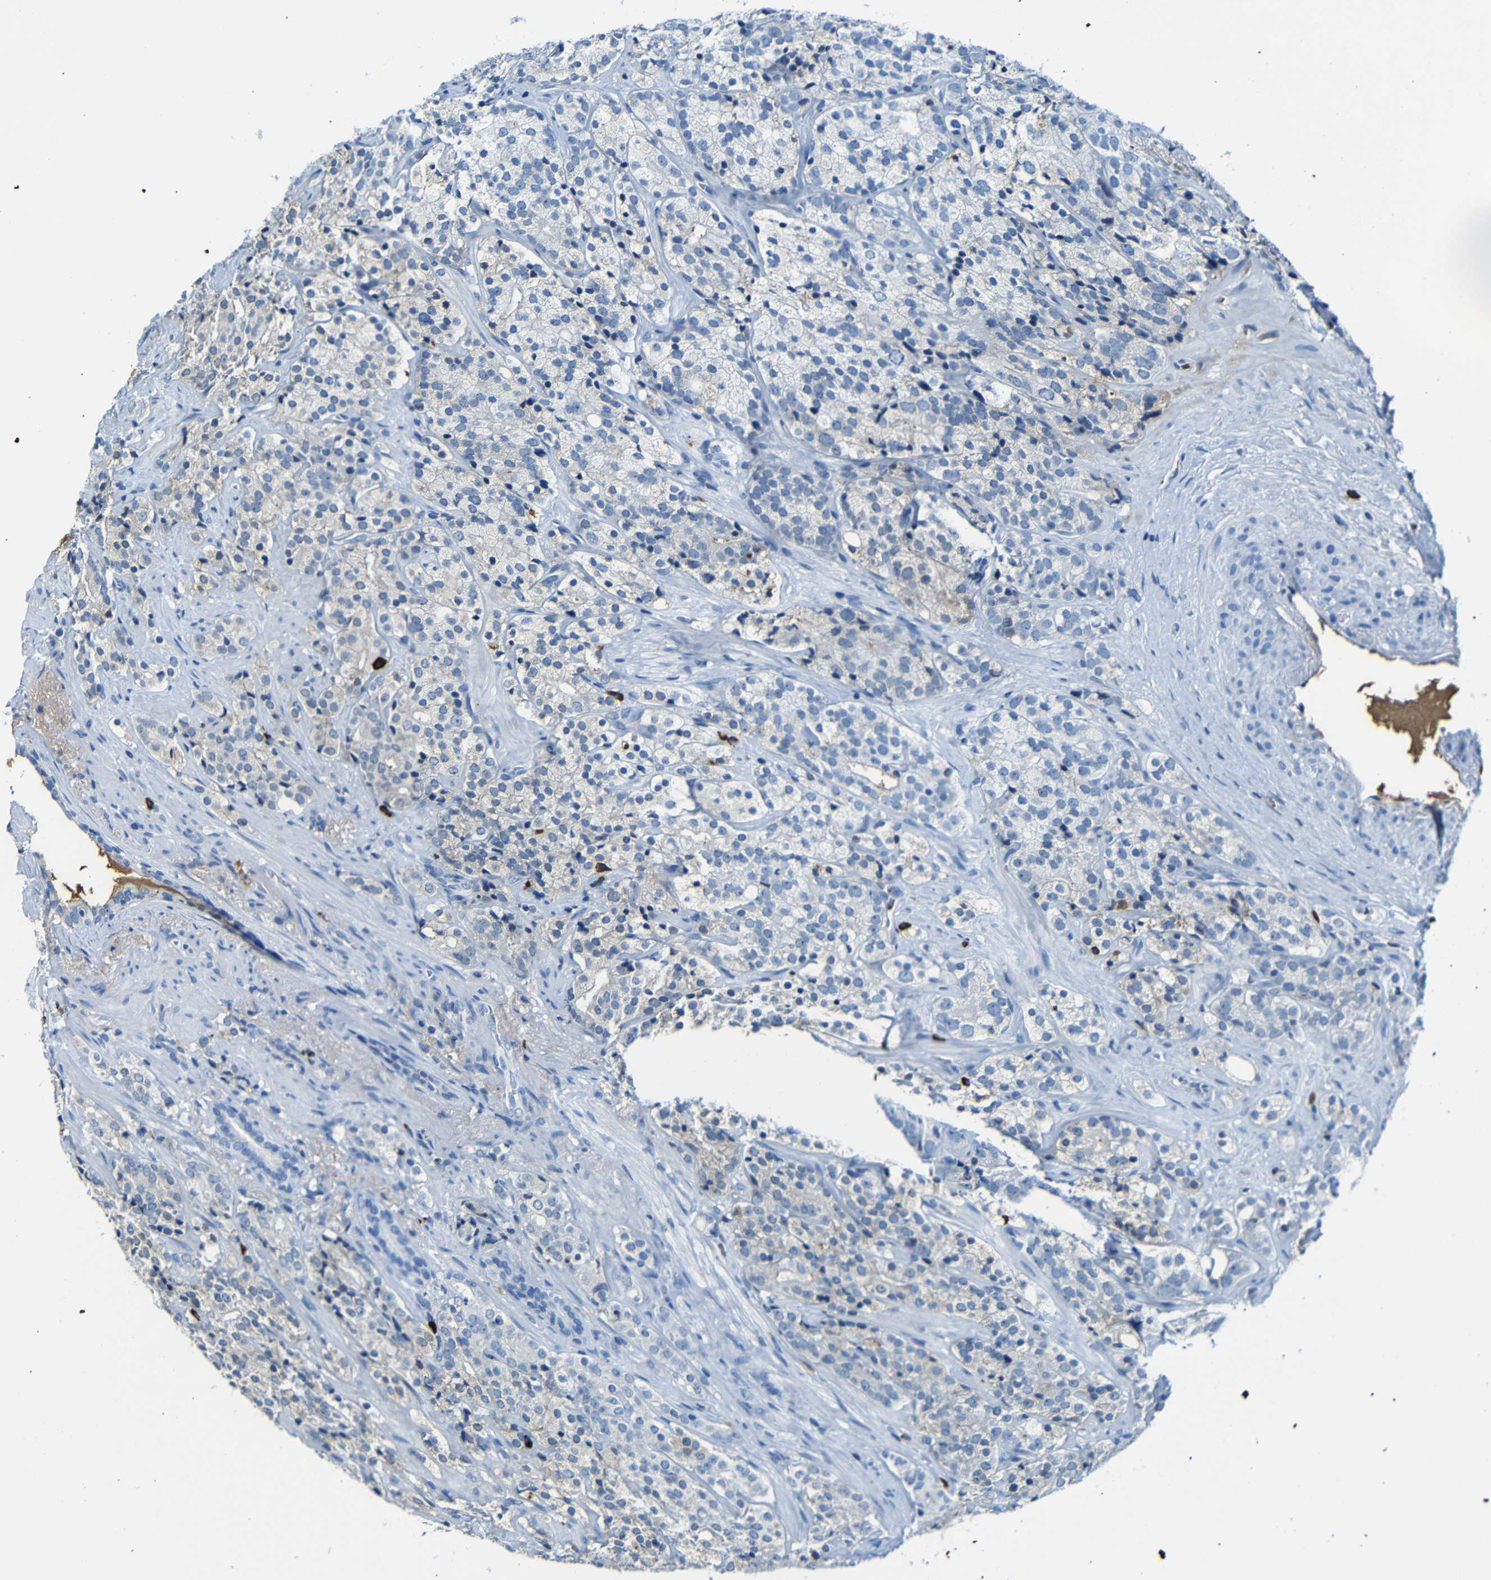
{"staining": {"intensity": "negative", "quantity": "none", "location": "none"}, "tissue": "prostate cancer", "cell_type": "Tumor cells", "image_type": "cancer", "snomed": [{"axis": "morphology", "description": "Adenocarcinoma, High grade"}, {"axis": "topography", "description": "Prostate"}], "caption": "Immunohistochemistry (IHC) image of neoplastic tissue: human prostate adenocarcinoma (high-grade) stained with DAB (3,3'-diaminobenzidine) reveals no significant protein positivity in tumor cells.", "gene": "SERPINA1", "patient": {"sex": "male", "age": 71}}